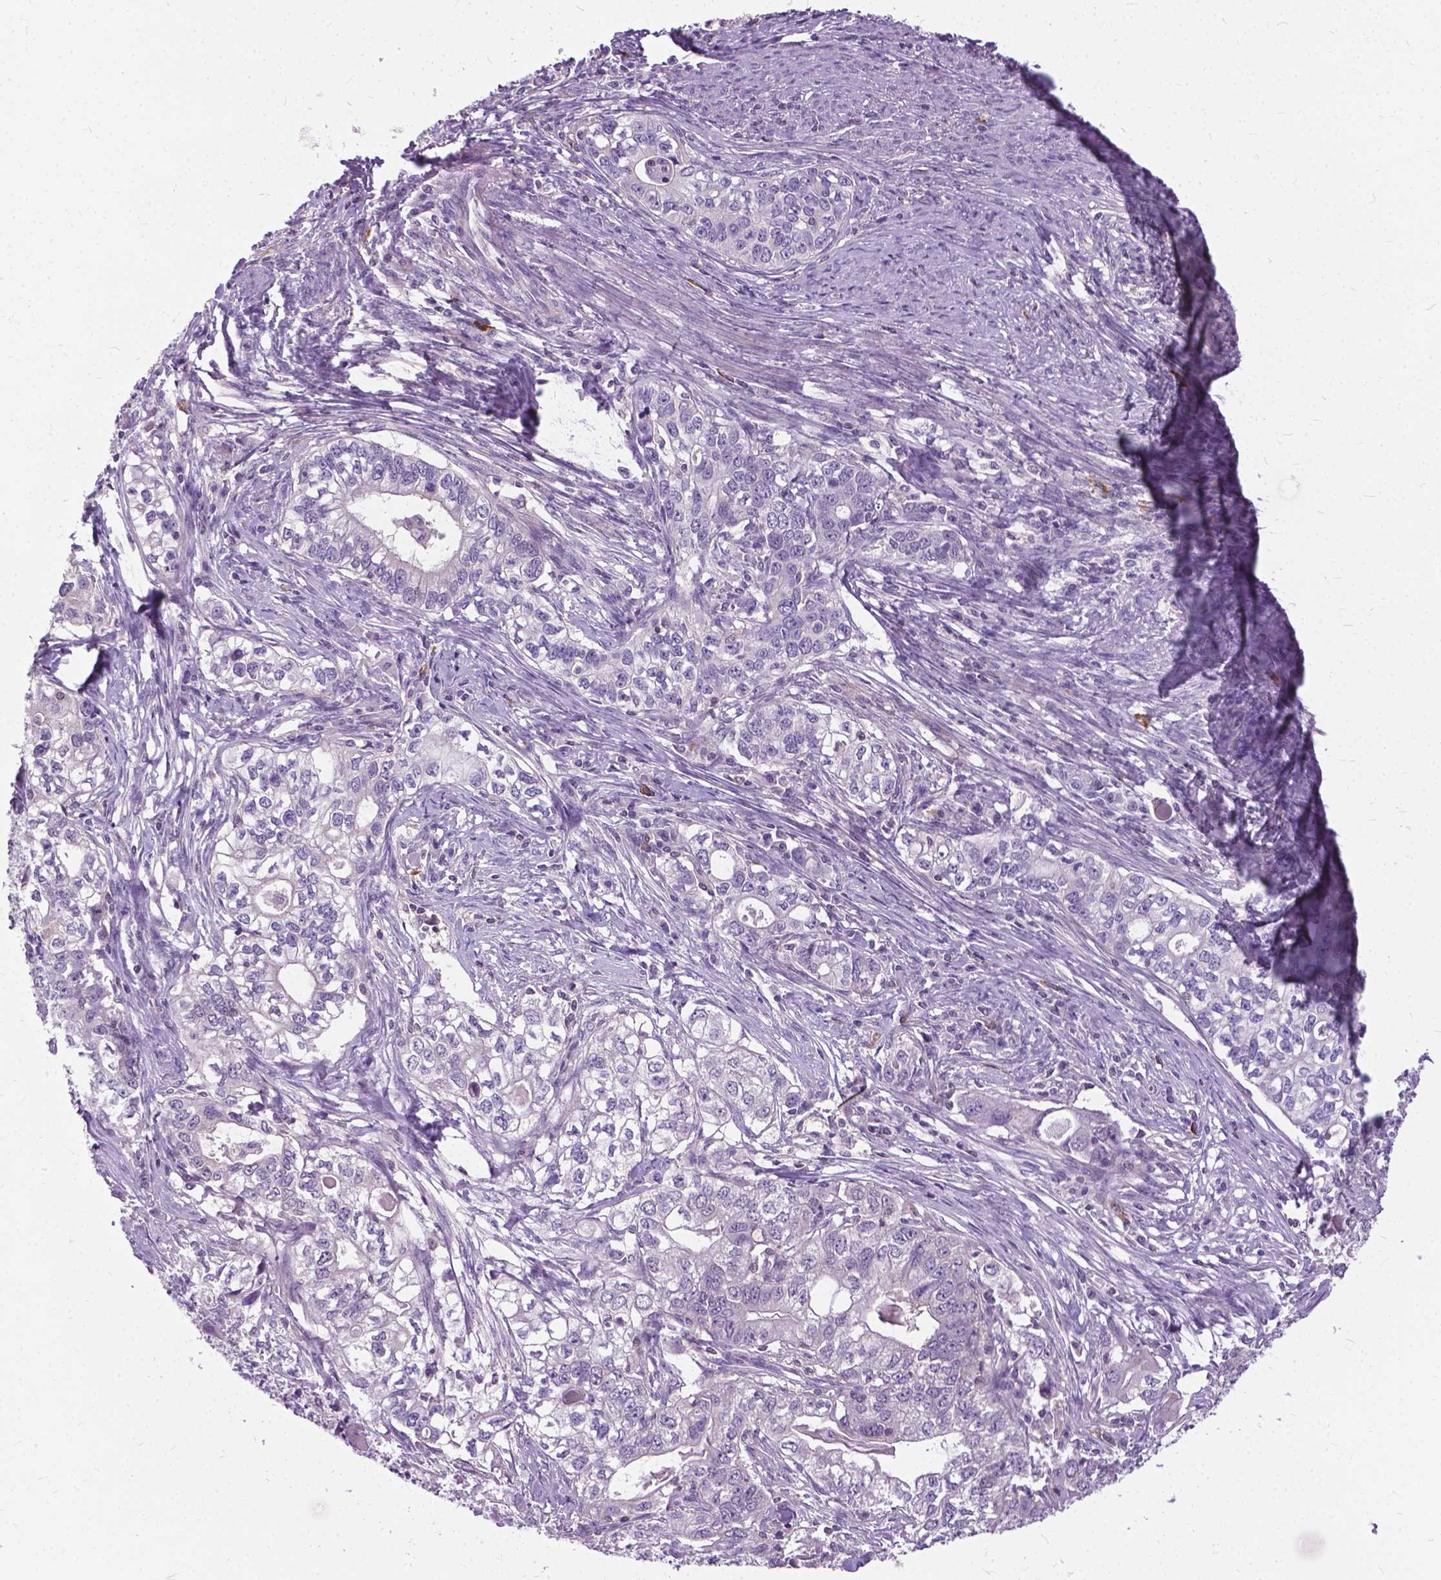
{"staining": {"intensity": "negative", "quantity": "none", "location": "none"}, "tissue": "stomach cancer", "cell_type": "Tumor cells", "image_type": "cancer", "snomed": [{"axis": "morphology", "description": "Adenocarcinoma, NOS"}, {"axis": "topography", "description": "Stomach, lower"}], "caption": "High power microscopy image of an immunohistochemistry histopathology image of stomach cancer, revealing no significant staining in tumor cells. Nuclei are stained in blue.", "gene": "JAK3", "patient": {"sex": "female", "age": 72}}